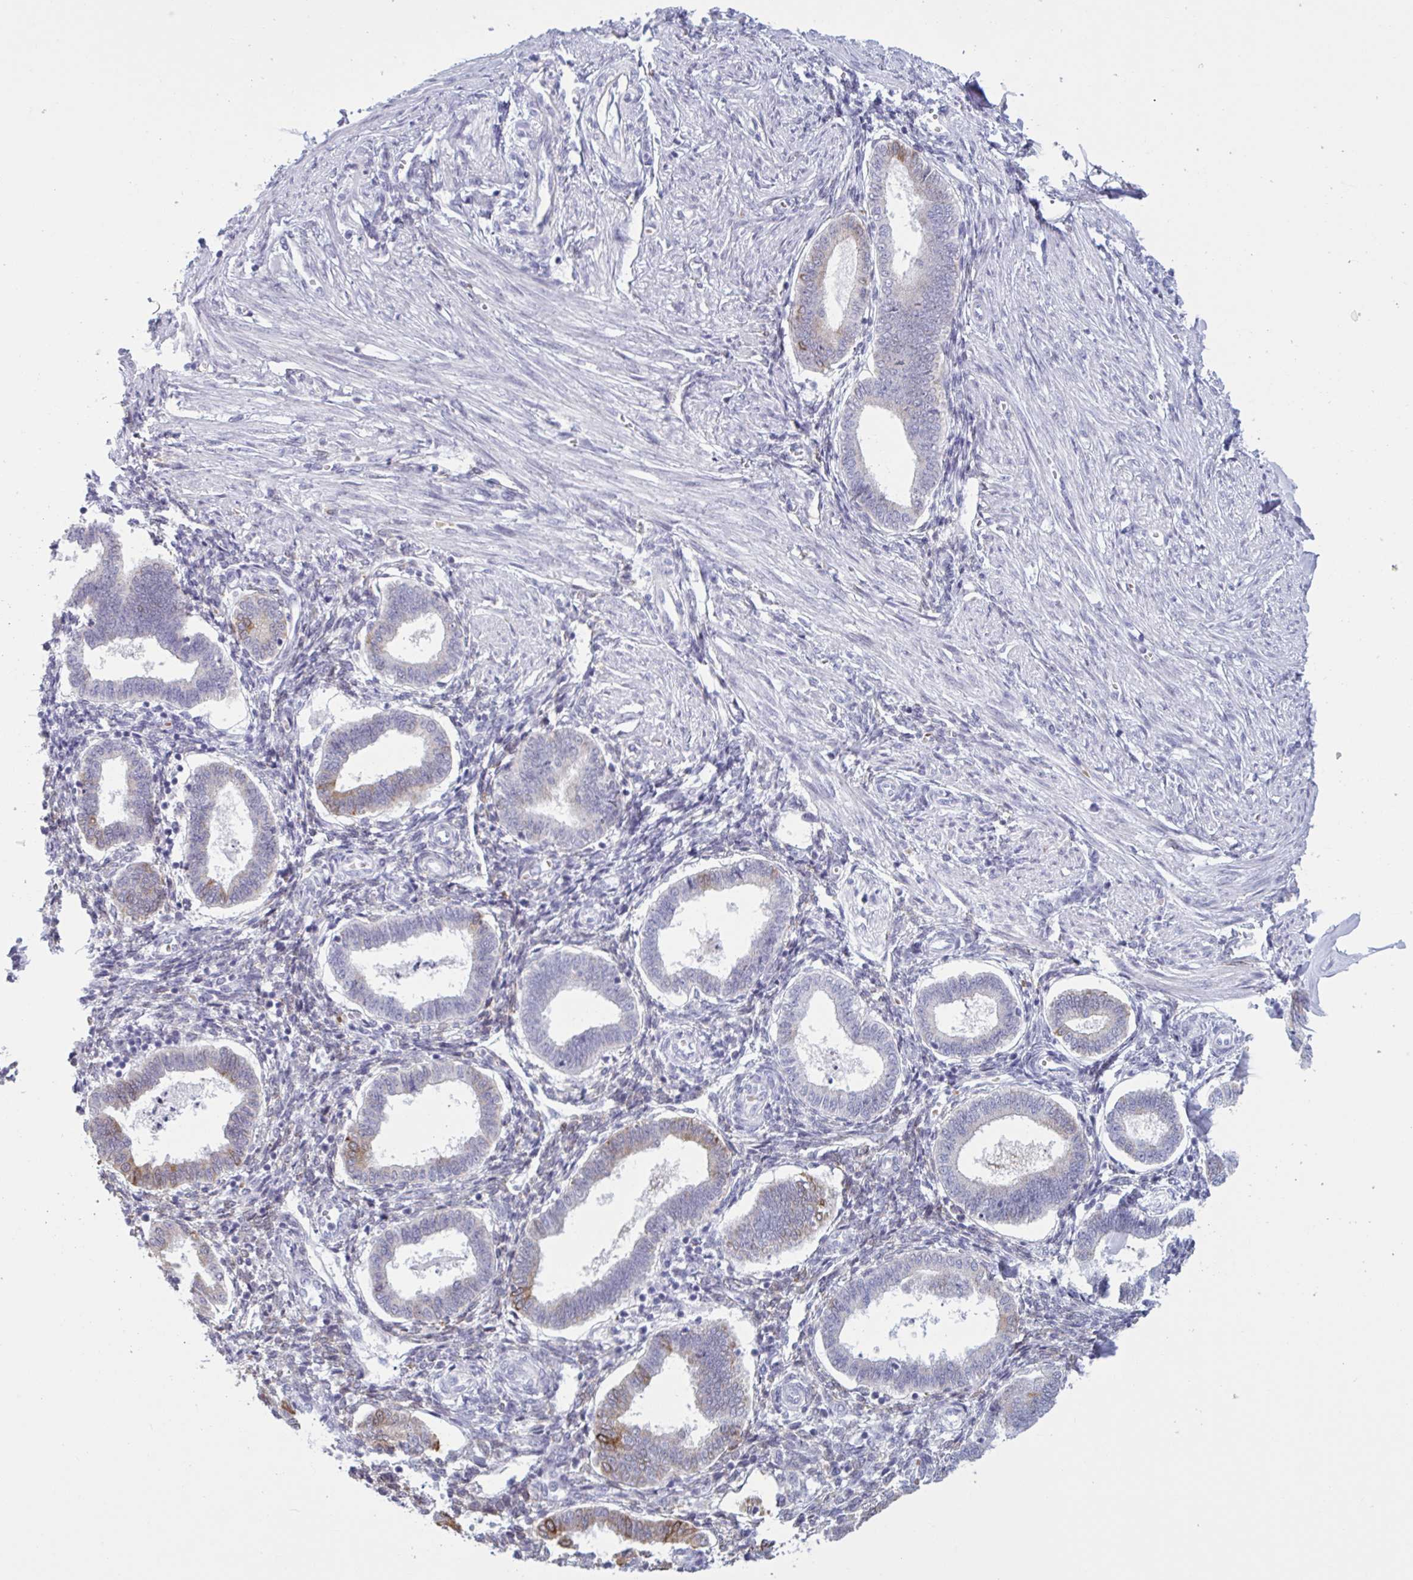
{"staining": {"intensity": "negative", "quantity": "none", "location": "none"}, "tissue": "endometrium", "cell_type": "Cells in endometrial stroma", "image_type": "normal", "snomed": [{"axis": "morphology", "description": "Normal tissue, NOS"}, {"axis": "topography", "description": "Endometrium"}], "caption": "IHC of benign endometrium displays no positivity in cells in endometrial stroma.", "gene": "HSD11B2", "patient": {"sex": "female", "age": 24}}